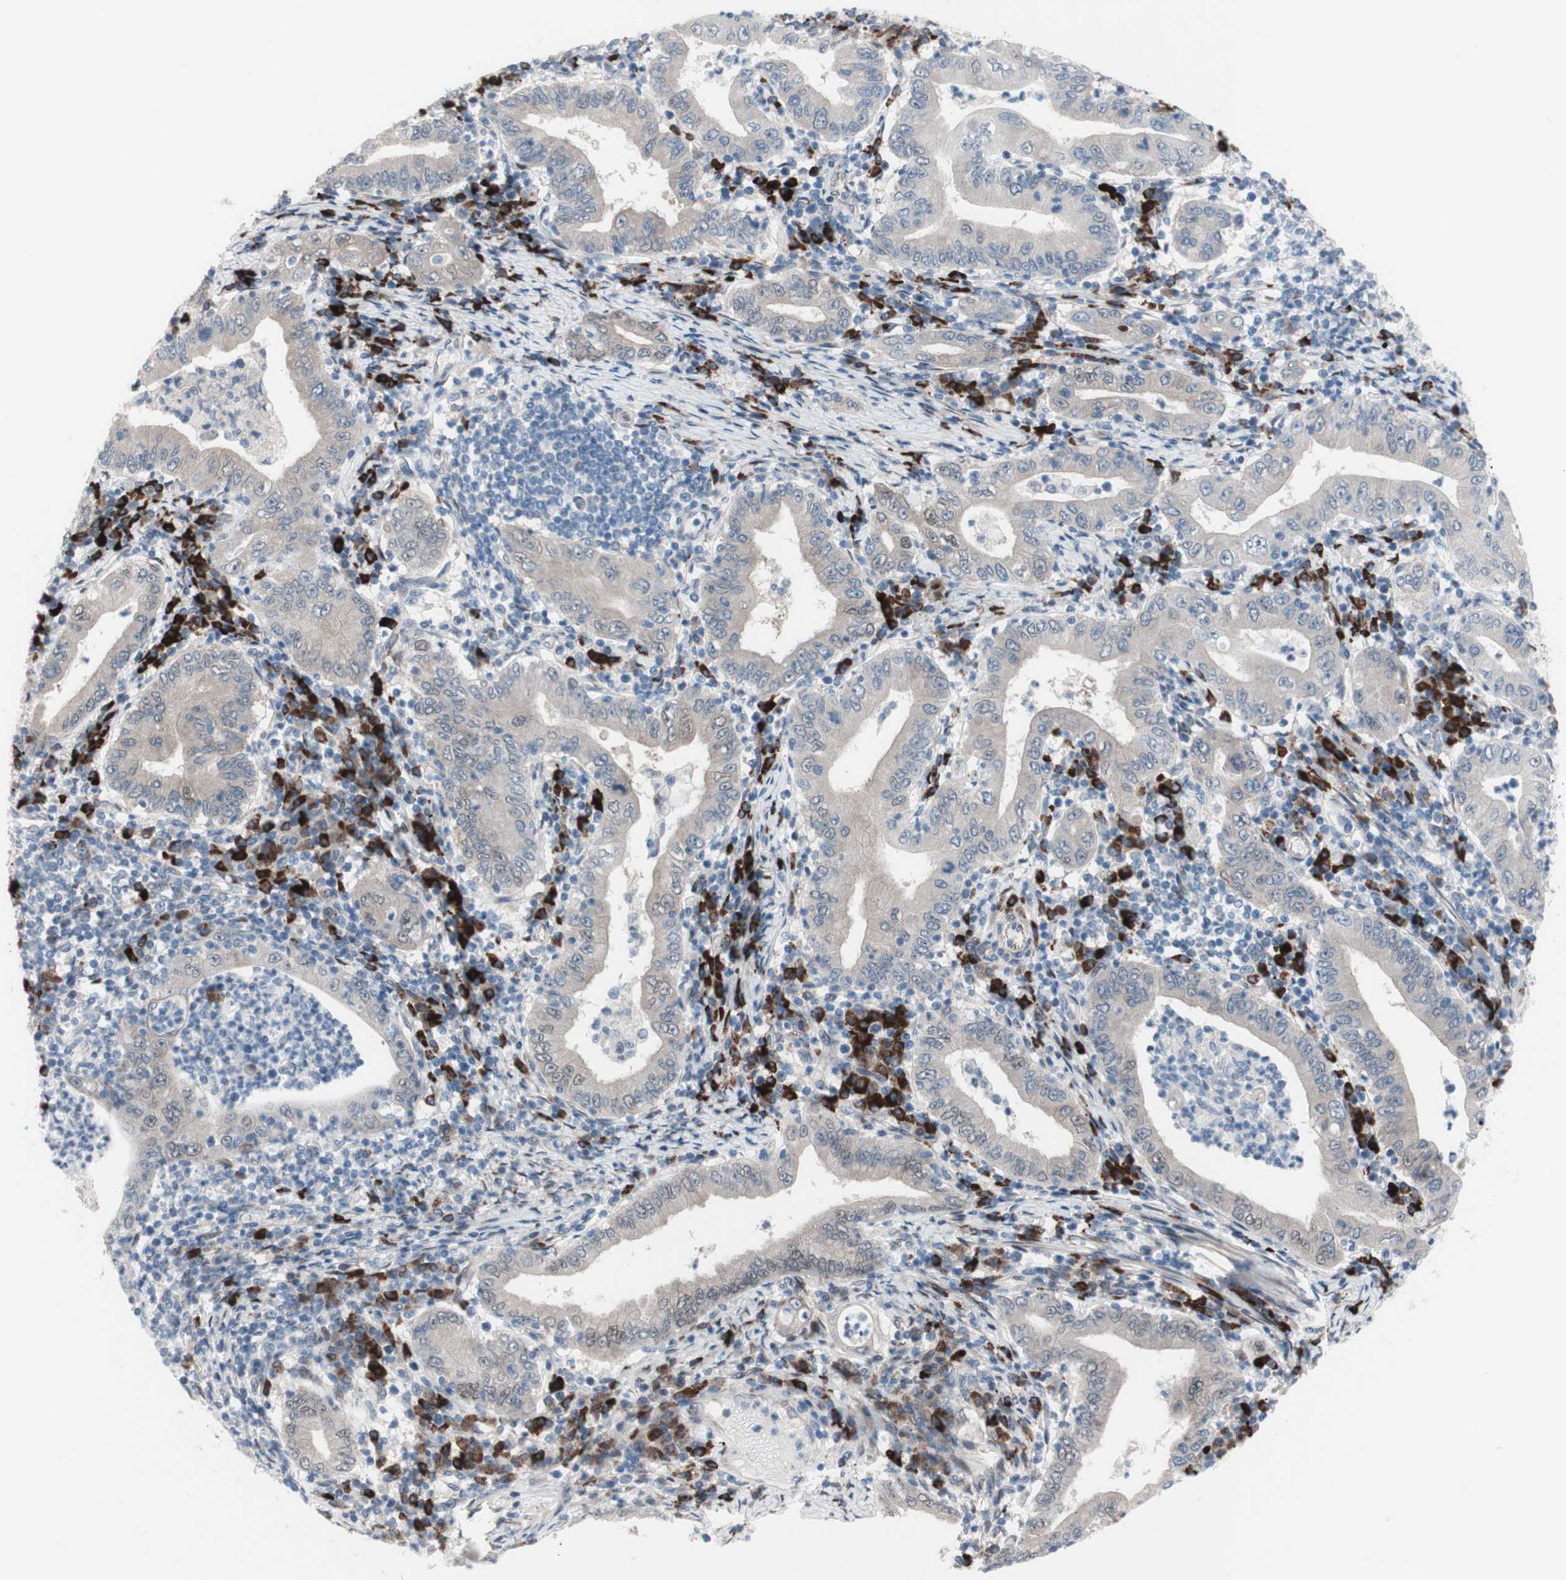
{"staining": {"intensity": "negative", "quantity": "none", "location": "none"}, "tissue": "stomach cancer", "cell_type": "Tumor cells", "image_type": "cancer", "snomed": [{"axis": "morphology", "description": "Normal tissue, NOS"}, {"axis": "morphology", "description": "Adenocarcinoma, NOS"}, {"axis": "topography", "description": "Esophagus"}, {"axis": "topography", "description": "Stomach, upper"}, {"axis": "topography", "description": "Peripheral nerve tissue"}], "caption": "Tumor cells are negative for brown protein staining in stomach adenocarcinoma. The staining is performed using DAB brown chromogen with nuclei counter-stained in using hematoxylin.", "gene": "PHTF2", "patient": {"sex": "male", "age": 62}}